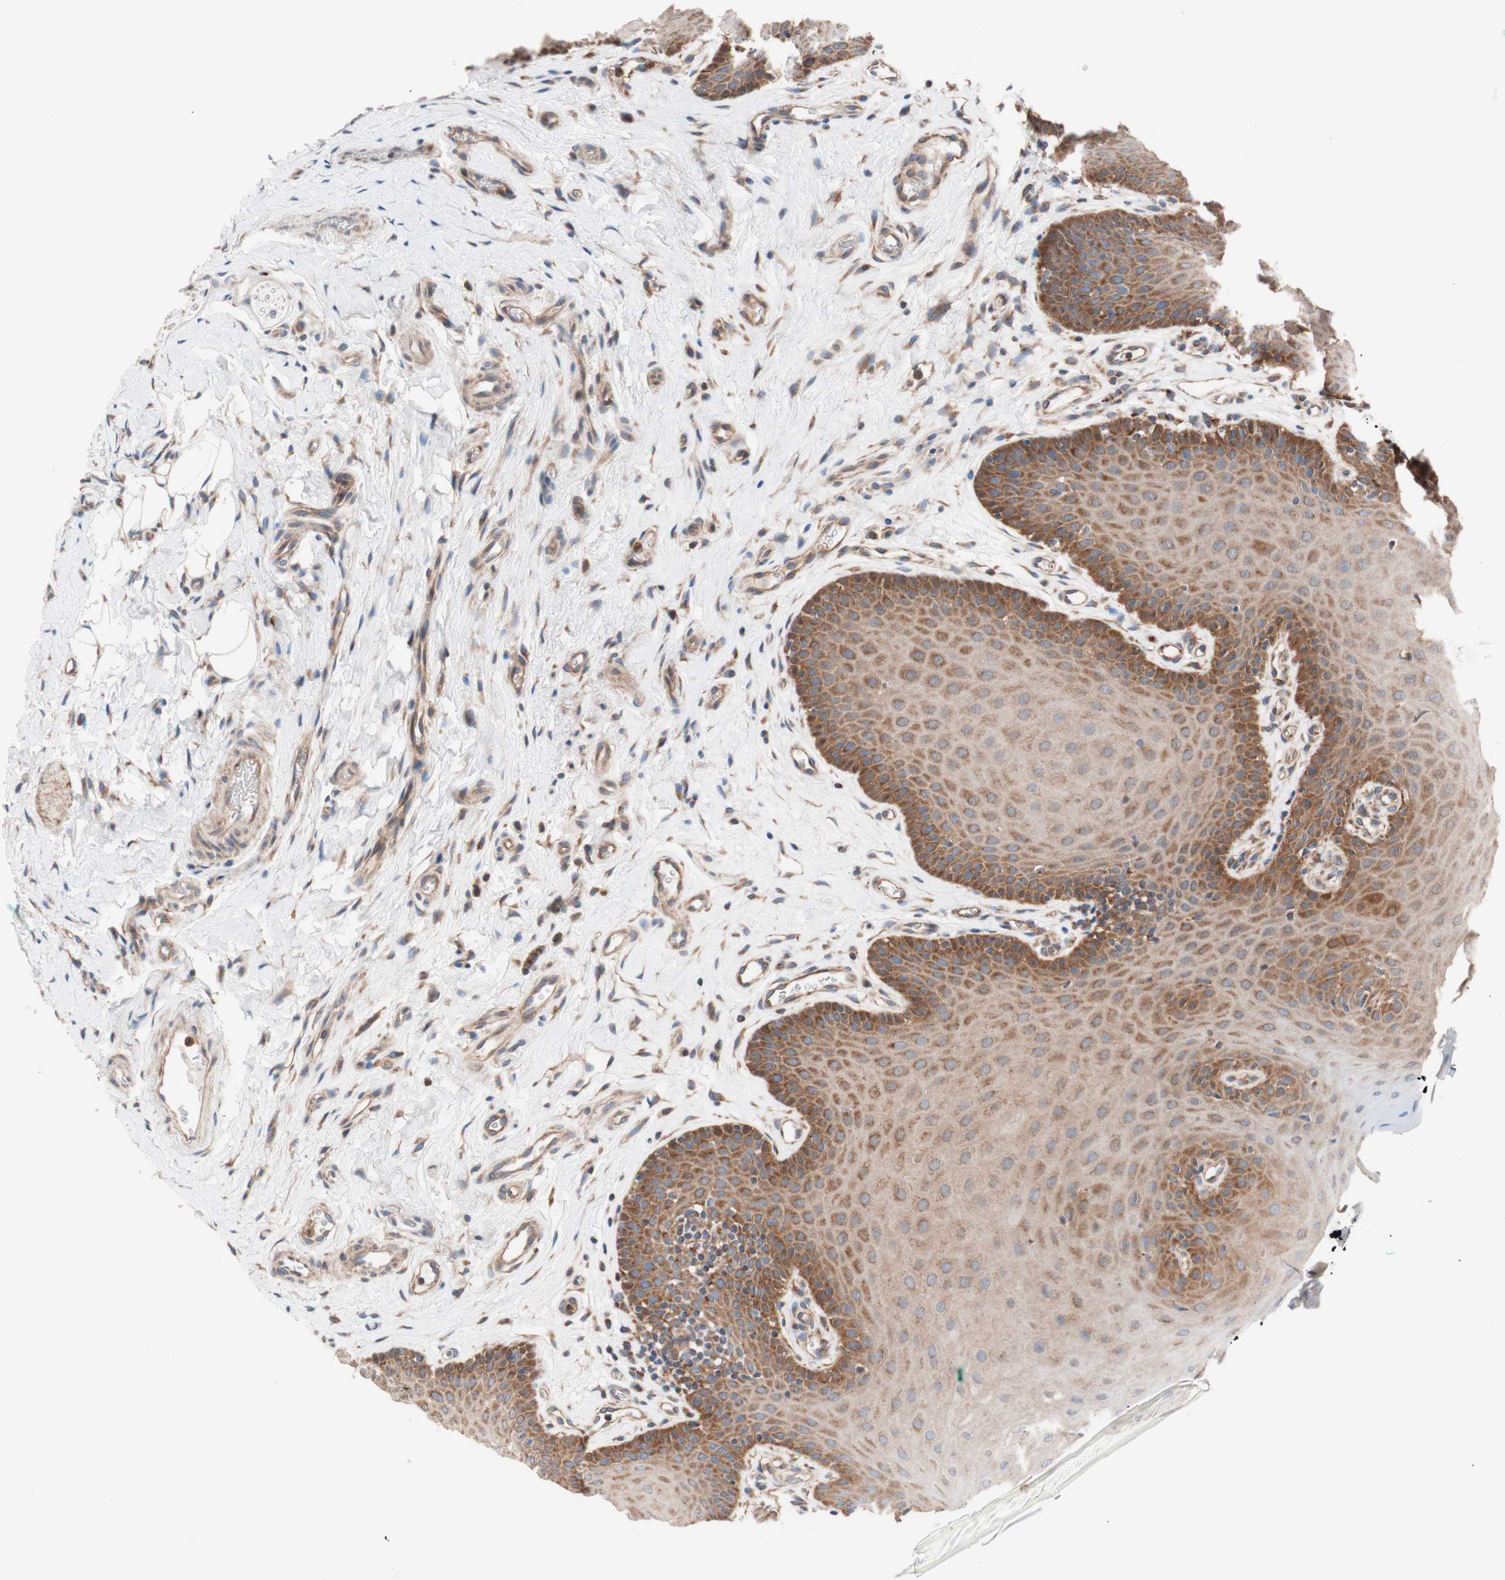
{"staining": {"intensity": "strong", "quantity": ">75%", "location": "cytoplasmic/membranous"}, "tissue": "oral mucosa", "cell_type": "Squamous epithelial cells", "image_type": "normal", "snomed": [{"axis": "morphology", "description": "Normal tissue, NOS"}, {"axis": "topography", "description": "Skeletal muscle"}, {"axis": "topography", "description": "Oral tissue"}], "caption": "Strong cytoplasmic/membranous protein staining is appreciated in about >75% of squamous epithelial cells in oral mucosa.", "gene": "FMR1", "patient": {"sex": "male", "age": 58}}